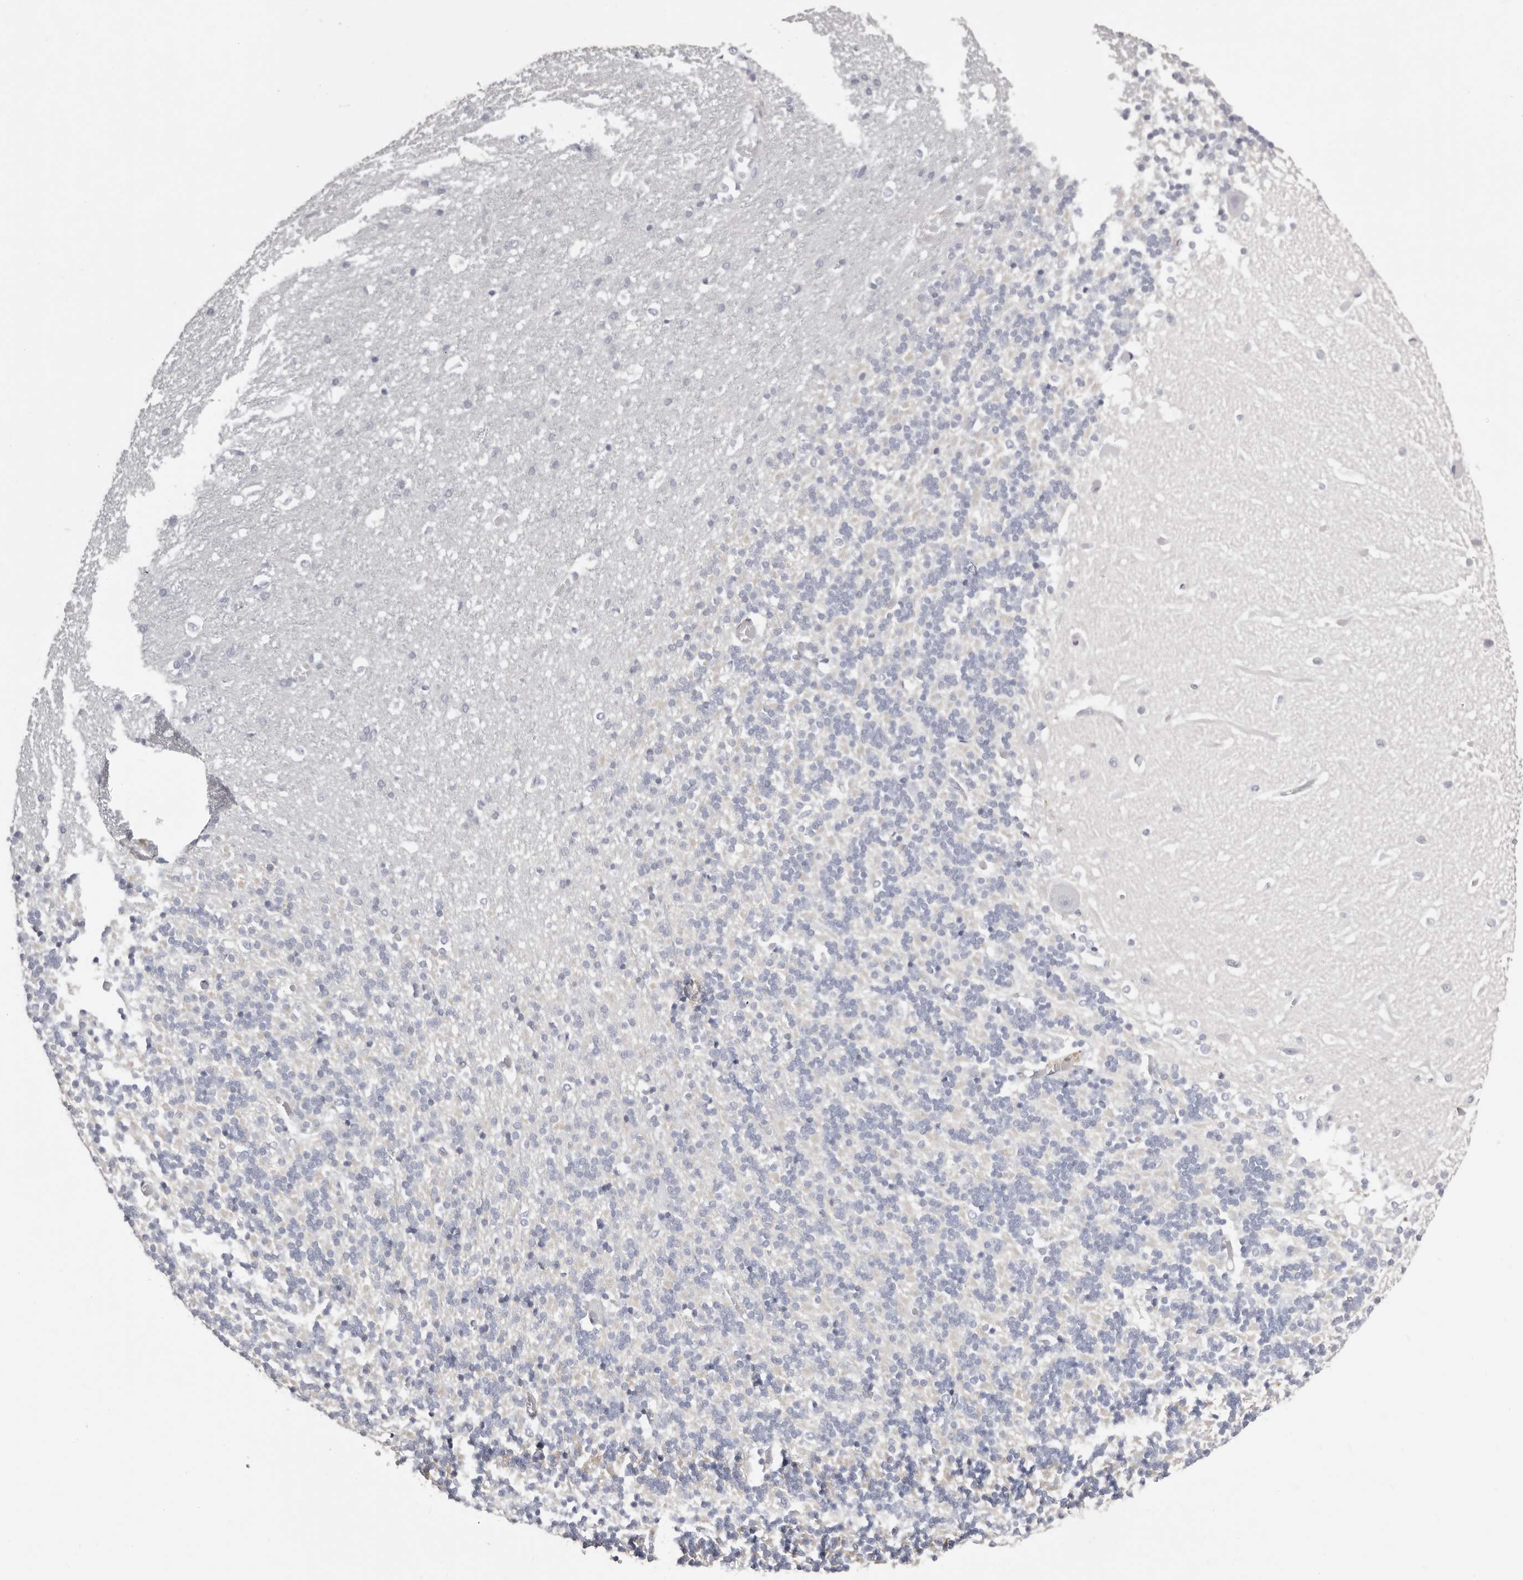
{"staining": {"intensity": "negative", "quantity": "none", "location": "none"}, "tissue": "cerebellum", "cell_type": "Cells in granular layer", "image_type": "normal", "snomed": [{"axis": "morphology", "description": "Normal tissue, NOS"}, {"axis": "topography", "description": "Cerebellum"}], "caption": "Cerebellum stained for a protein using immunohistochemistry (IHC) exhibits no expression cells in granular layer.", "gene": "AKNAD1", "patient": {"sex": "male", "age": 37}}